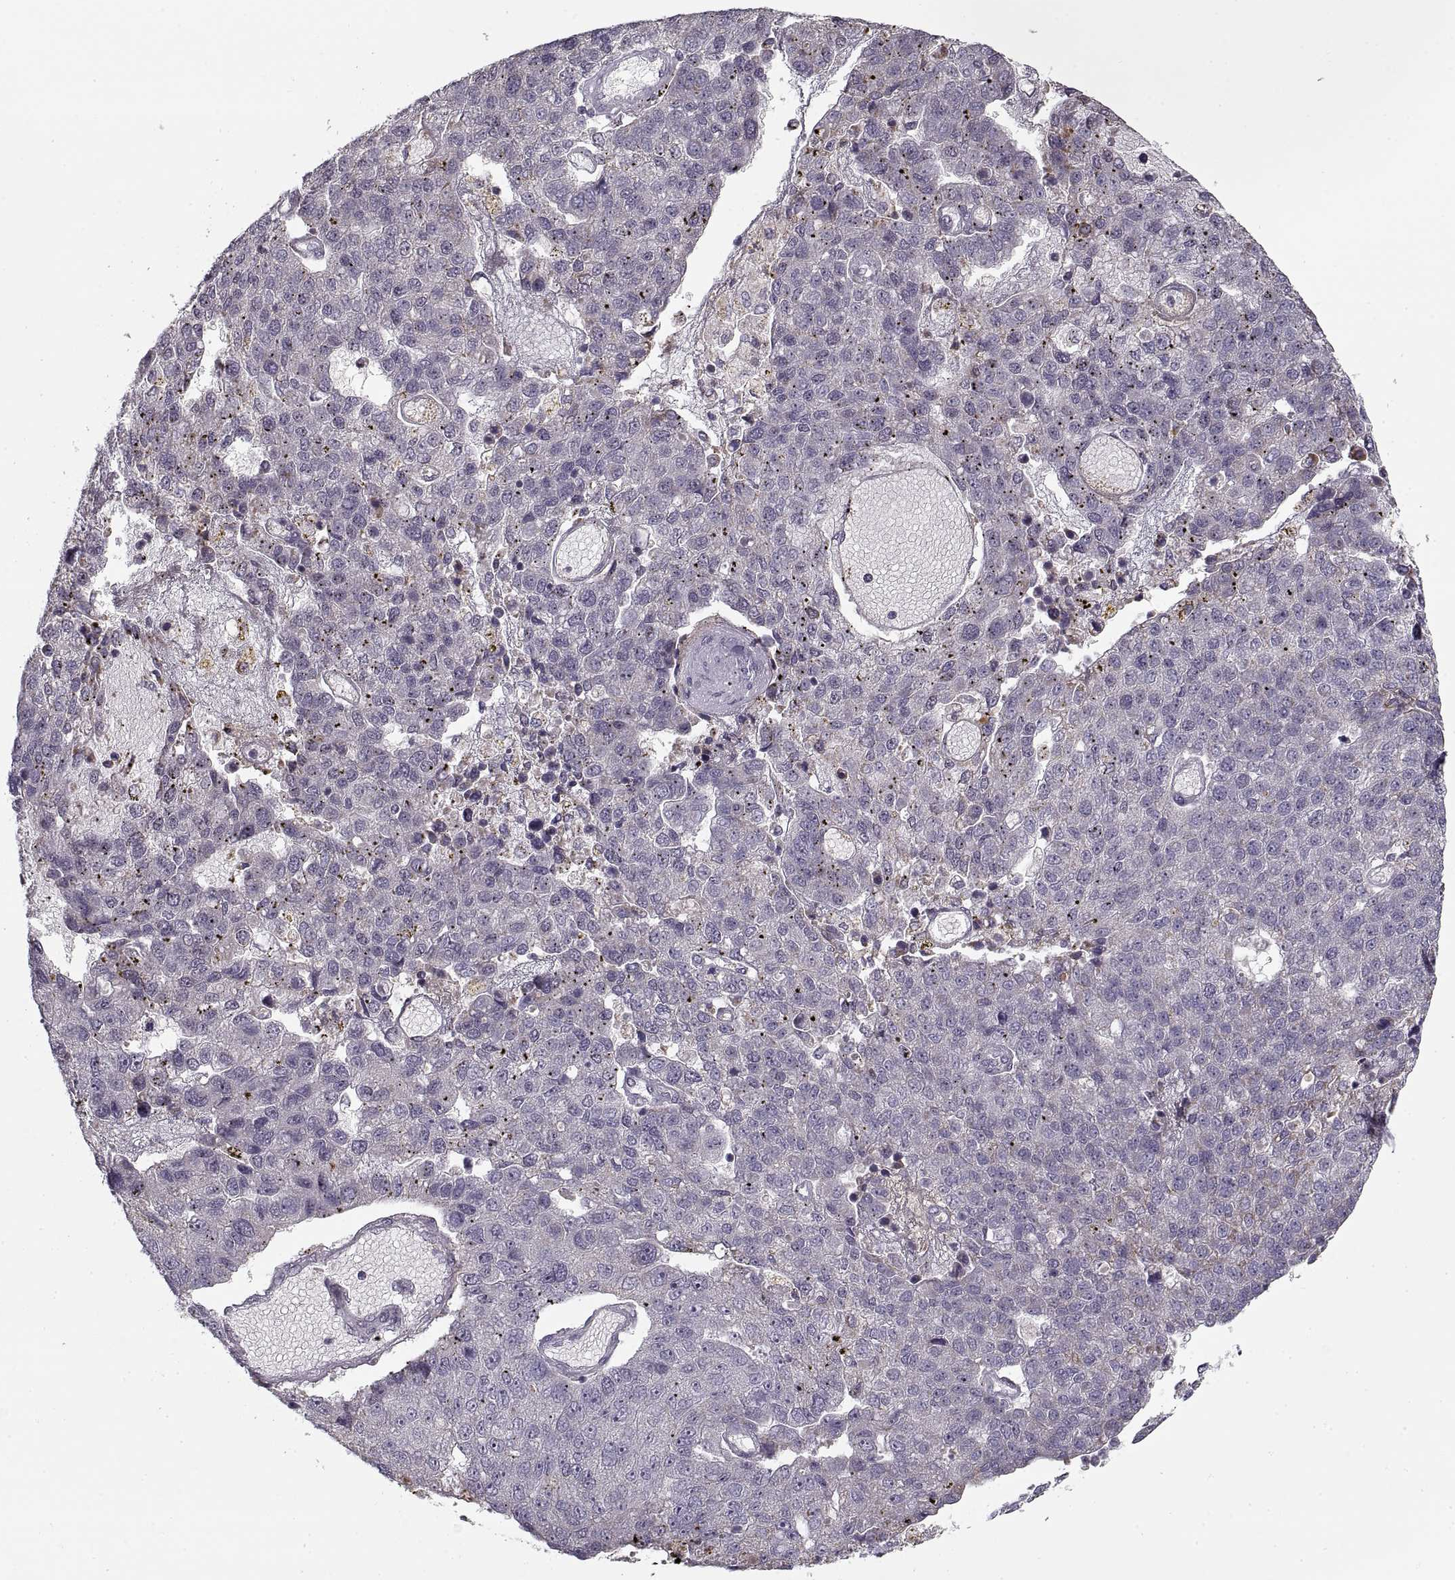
{"staining": {"intensity": "negative", "quantity": "none", "location": "none"}, "tissue": "pancreatic cancer", "cell_type": "Tumor cells", "image_type": "cancer", "snomed": [{"axis": "morphology", "description": "Adenocarcinoma, NOS"}, {"axis": "topography", "description": "Pancreas"}], "caption": "Immunohistochemistry (IHC) image of neoplastic tissue: pancreatic cancer stained with DAB (3,3'-diaminobenzidine) exhibits no significant protein expression in tumor cells.", "gene": "GAD2", "patient": {"sex": "female", "age": 61}}